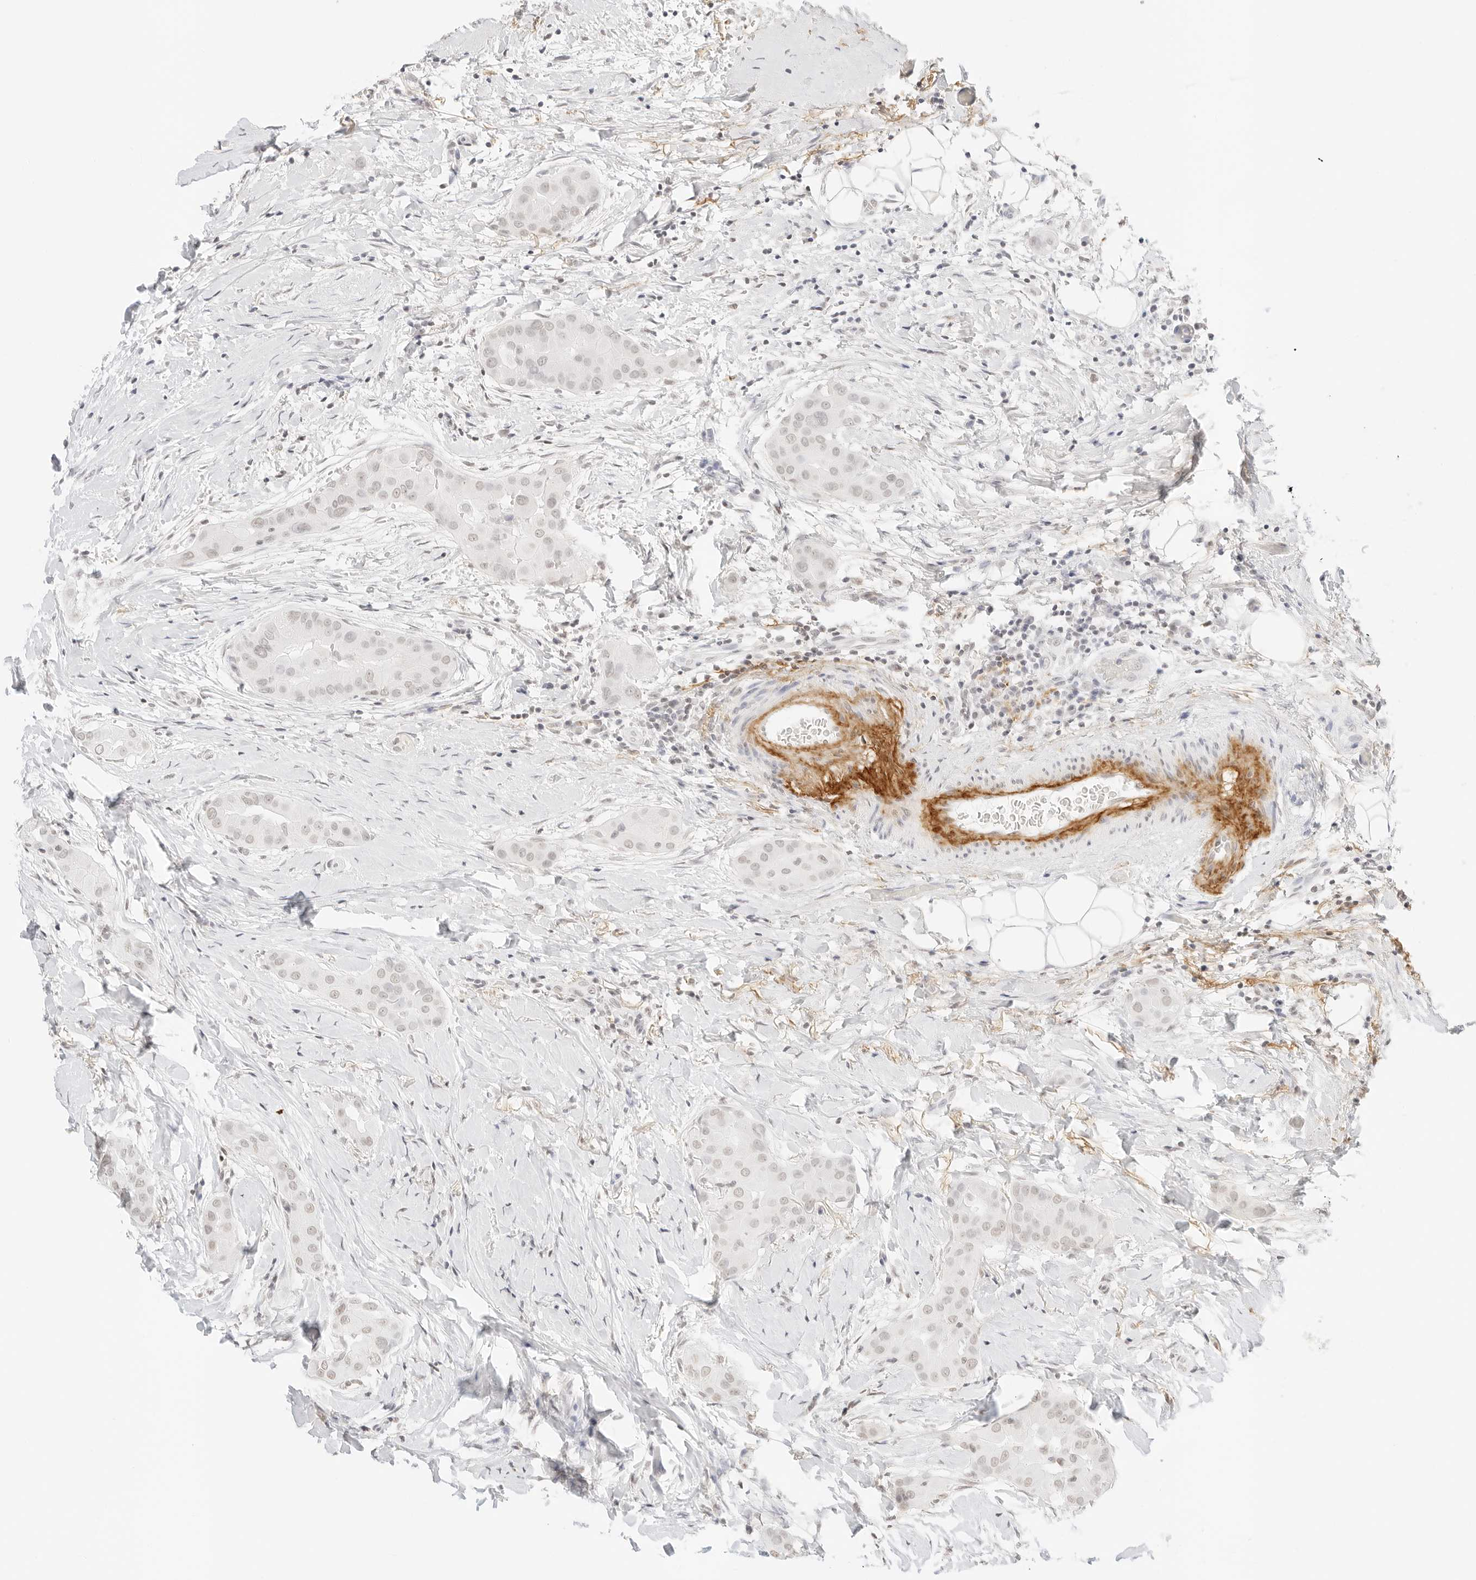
{"staining": {"intensity": "negative", "quantity": "none", "location": "none"}, "tissue": "thyroid cancer", "cell_type": "Tumor cells", "image_type": "cancer", "snomed": [{"axis": "morphology", "description": "Papillary adenocarcinoma, NOS"}, {"axis": "topography", "description": "Thyroid gland"}], "caption": "Histopathology image shows no protein positivity in tumor cells of papillary adenocarcinoma (thyroid) tissue.", "gene": "FBLN5", "patient": {"sex": "male", "age": 33}}